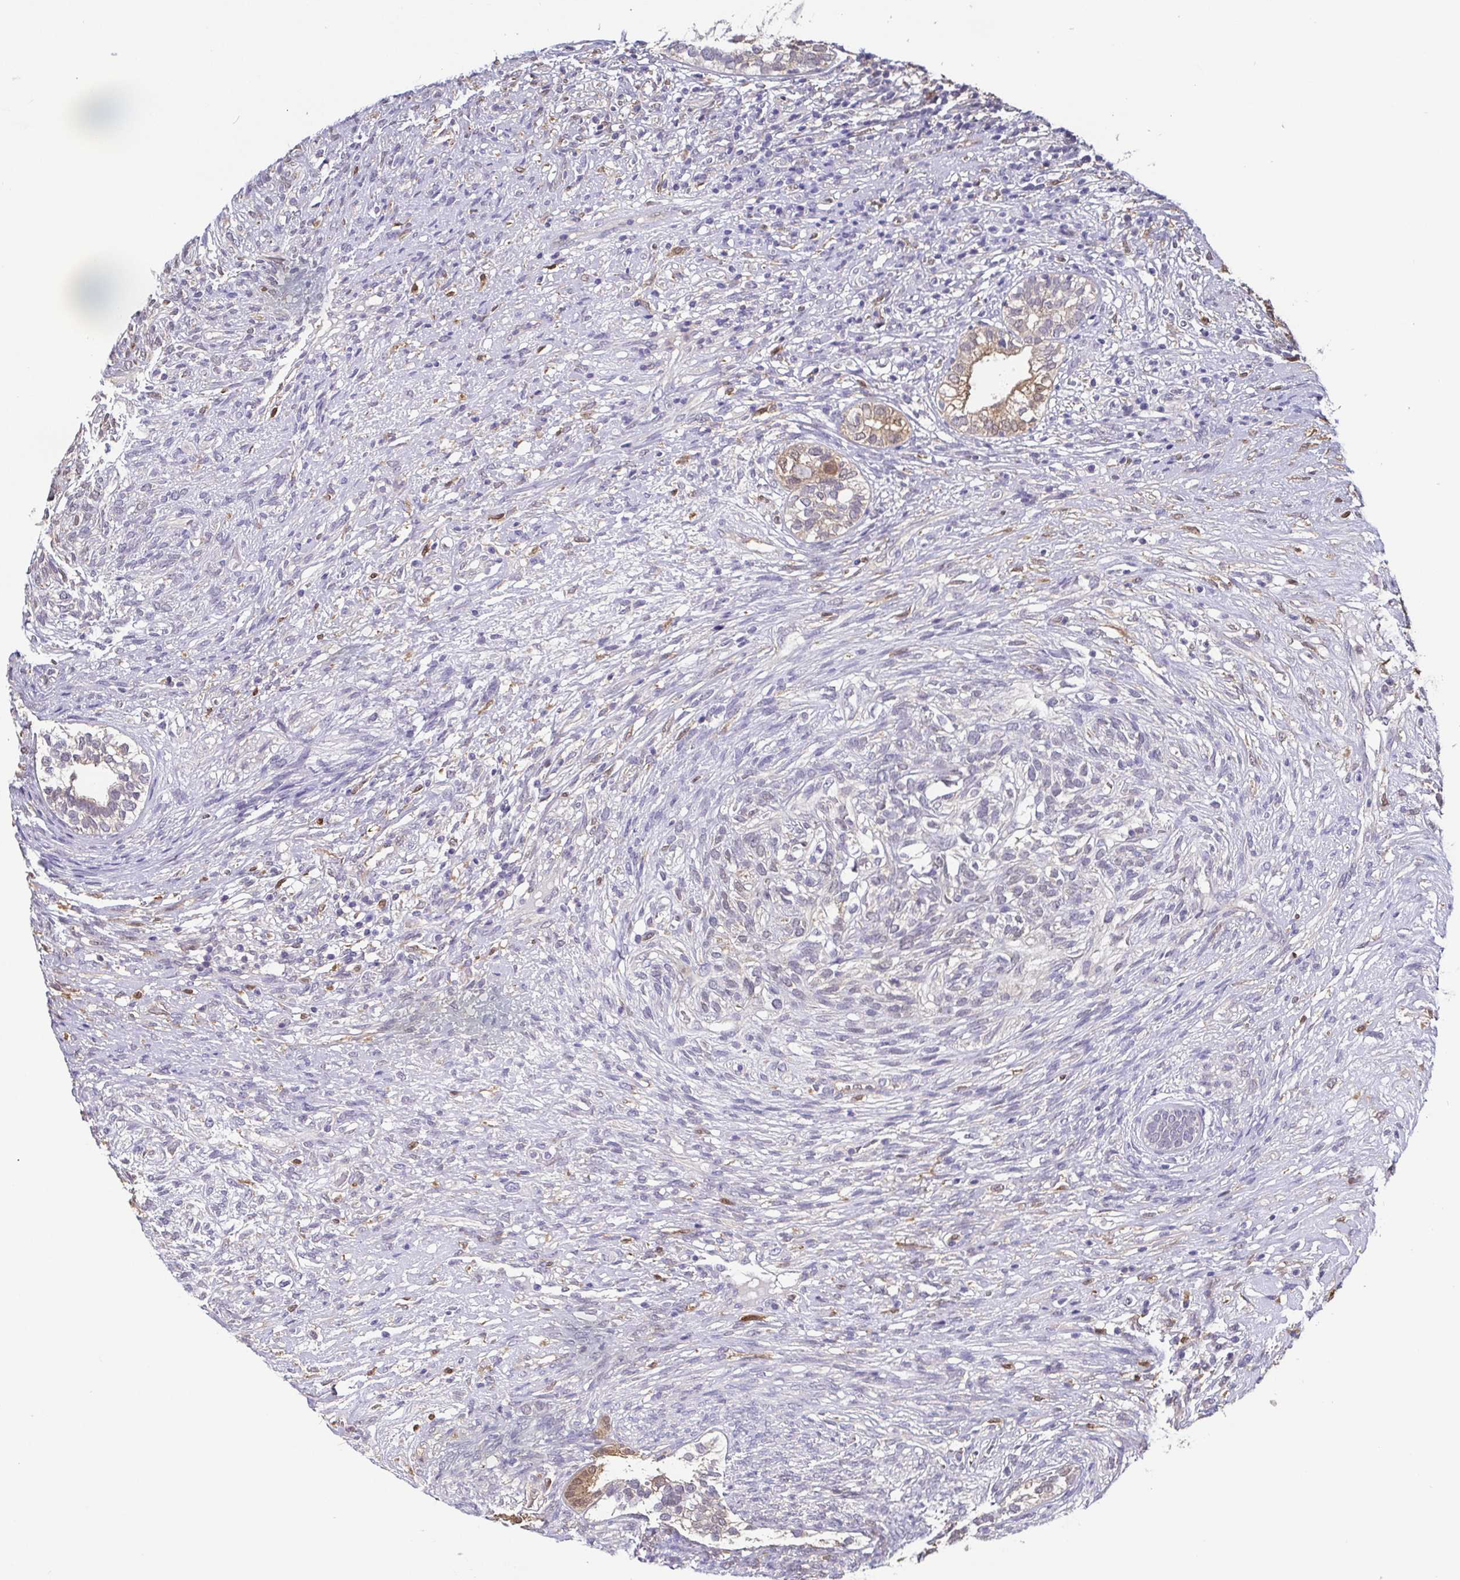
{"staining": {"intensity": "weak", "quantity": "25%-75%", "location": "cytoplasmic/membranous"}, "tissue": "testis cancer", "cell_type": "Tumor cells", "image_type": "cancer", "snomed": [{"axis": "morphology", "description": "Seminoma, NOS"}, {"axis": "morphology", "description": "Carcinoma, Embryonal, NOS"}, {"axis": "topography", "description": "Testis"}], "caption": "Immunohistochemical staining of human testis seminoma shows low levels of weak cytoplasmic/membranous positivity in approximately 25%-75% of tumor cells. The protein of interest is shown in brown color, while the nuclei are stained blue.", "gene": "IDH1", "patient": {"sex": "male", "age": 41}}